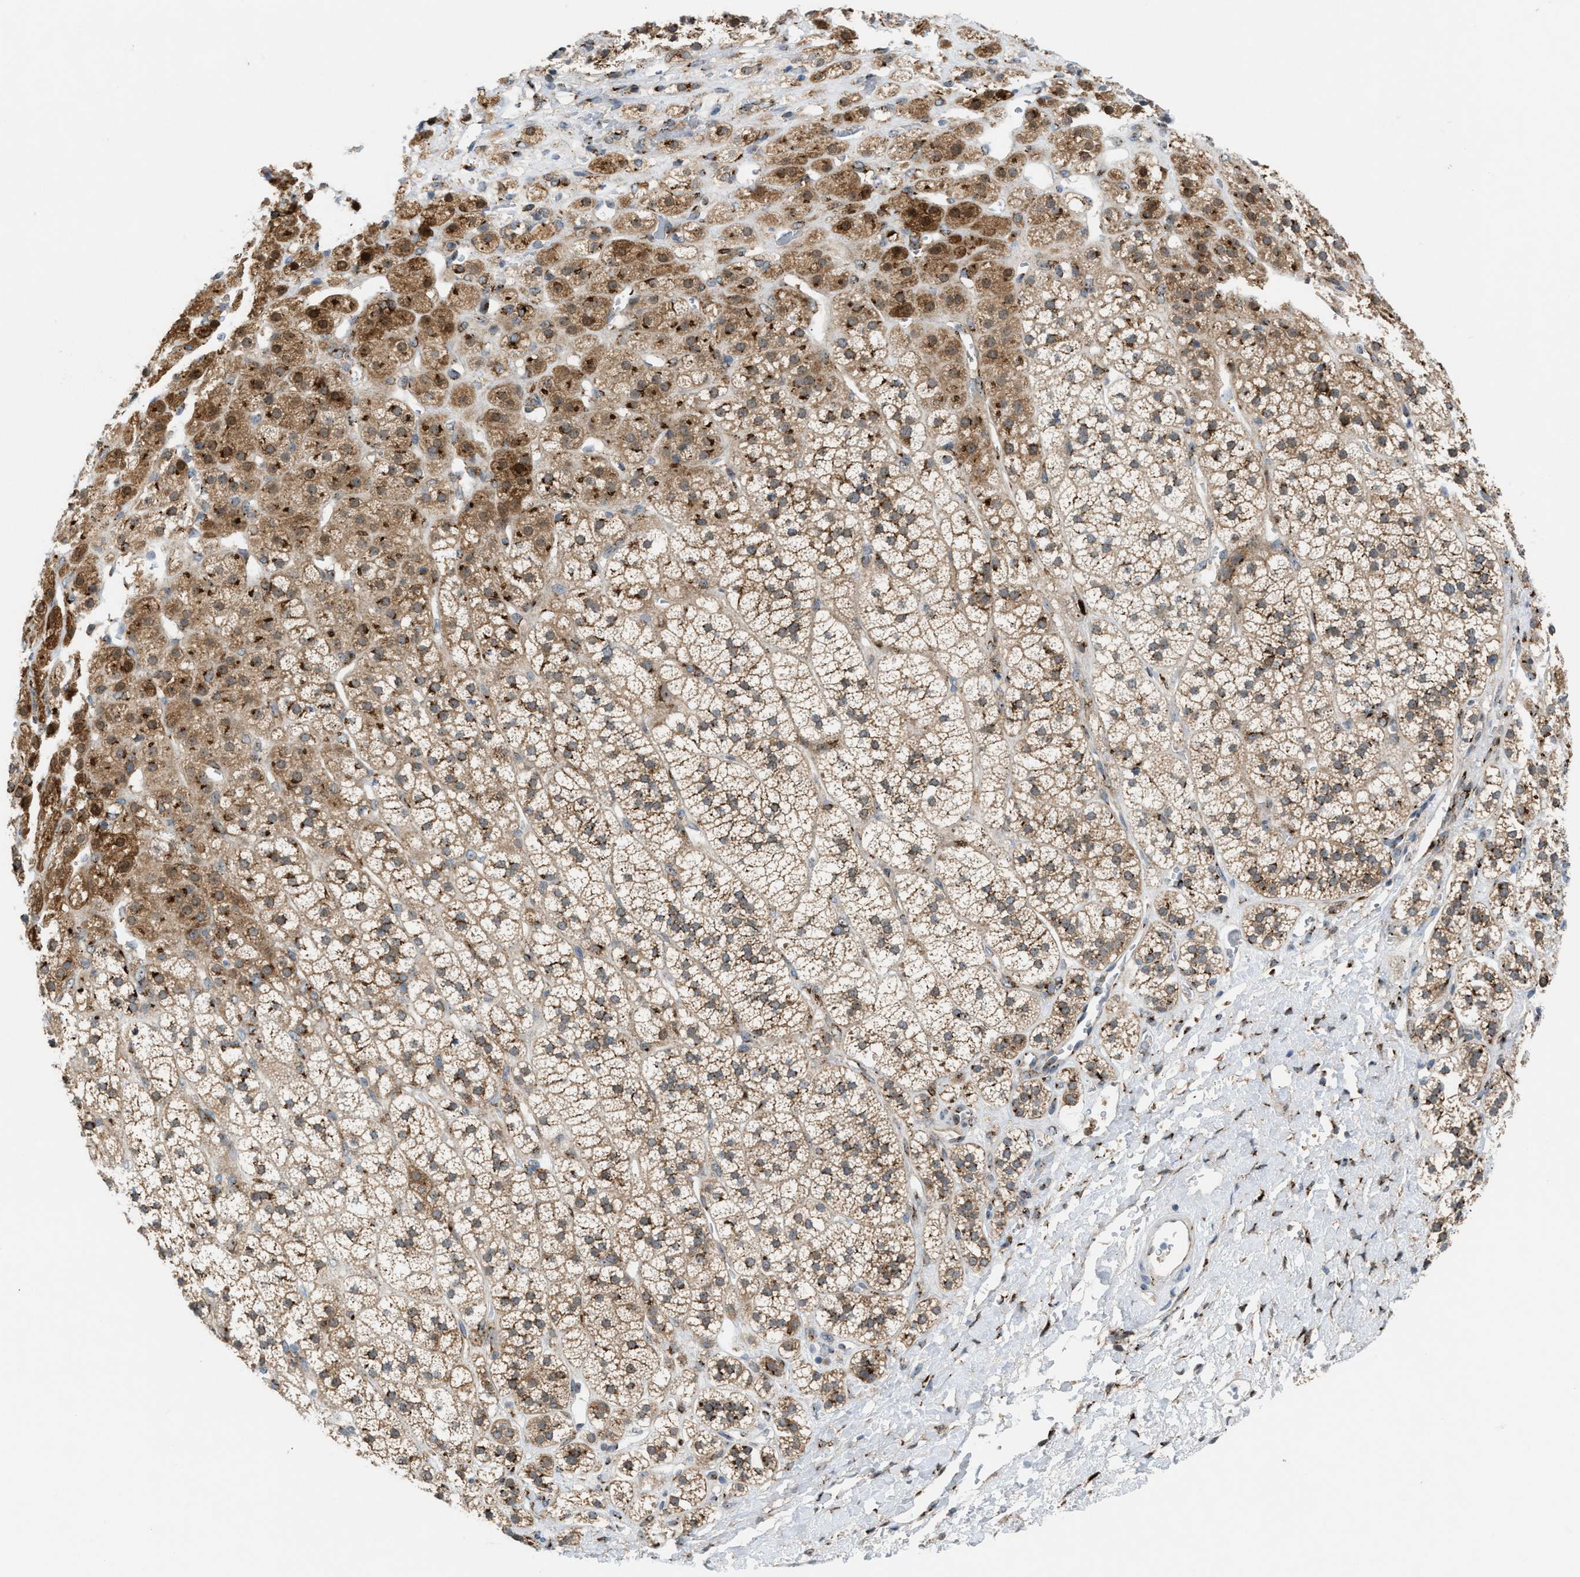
{"staining": {"intensity": "moderate", "quantity": "25%-75%", "location": "cytoplasmic/membranous"}, "tissue": "adrenal gland", "cell_type": "Glandular cells", "image_type": "normal", "snomed": [{"axis": "morphology", "description": "Normal tissue, NOS"}, {"axis": "topography", "description": "Adrenal gland"}], "caption": "Moderate cytoplasmic/membranous staining for a protein is present in approximately 25%-75% of glandular cells of normal adrenal gland using IHC.", "gene": "SLC38A10", "patient": {"sex": "male", "age": 56}}